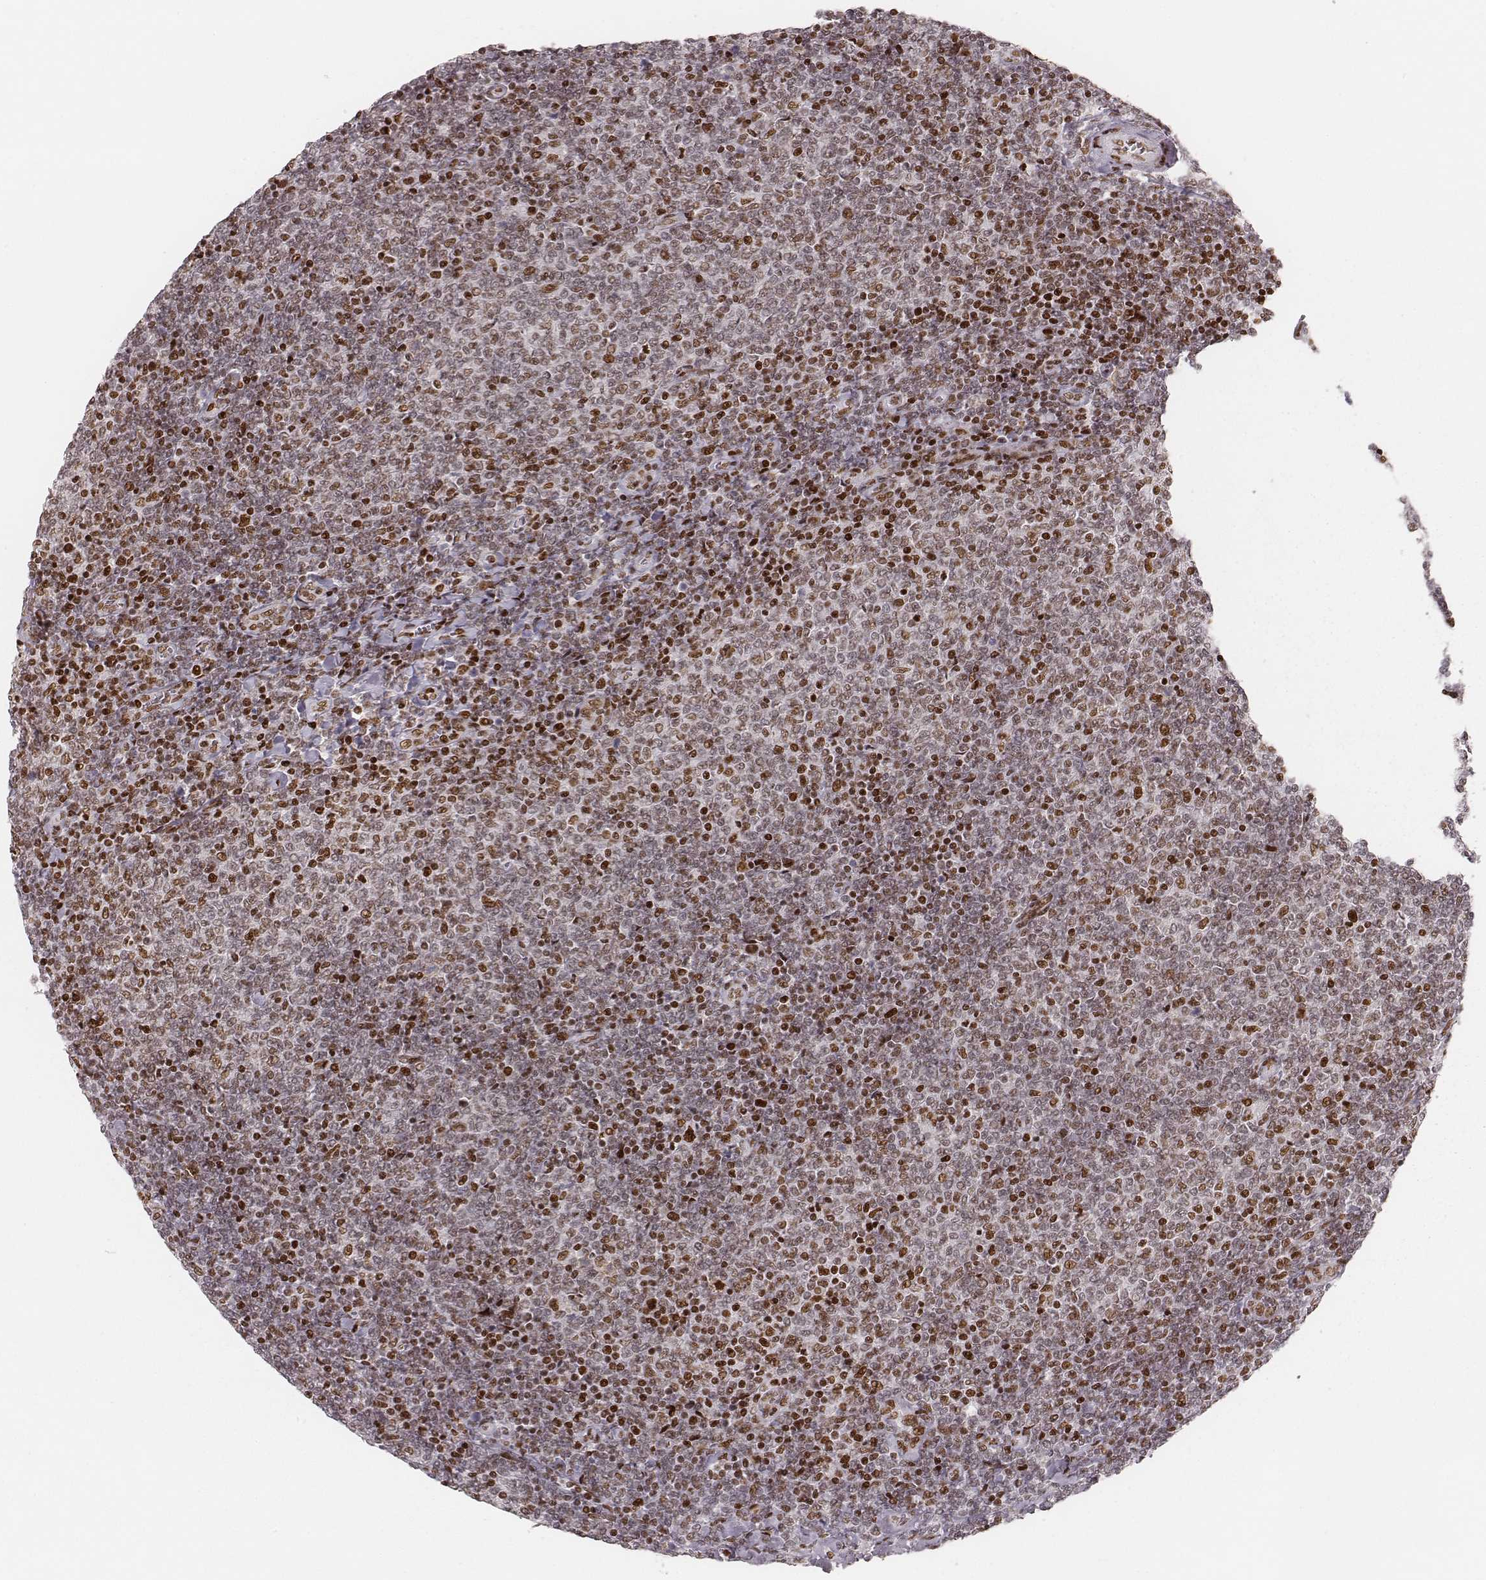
{"staining": {"intensity": "moderate", "quantity": ">75%", "location": "nuclear"}, "tissue": "lymphoma", "cell_type": "Tumor cells", "image_type": "cancer", "snomed": [{"axis": "morphology", "description": "Malignant lymphoma, non-Hodgkin's type, Low grade"}, {"axis": "topography", "description": "Lymph node"}], "caption": "The image displays staining of lymphoma, revealing moderate nuclear protein positivity (brown color) within tumor cells.", "gene": "HNRNPC", "patient": {"sex": "male", "age": 52}}